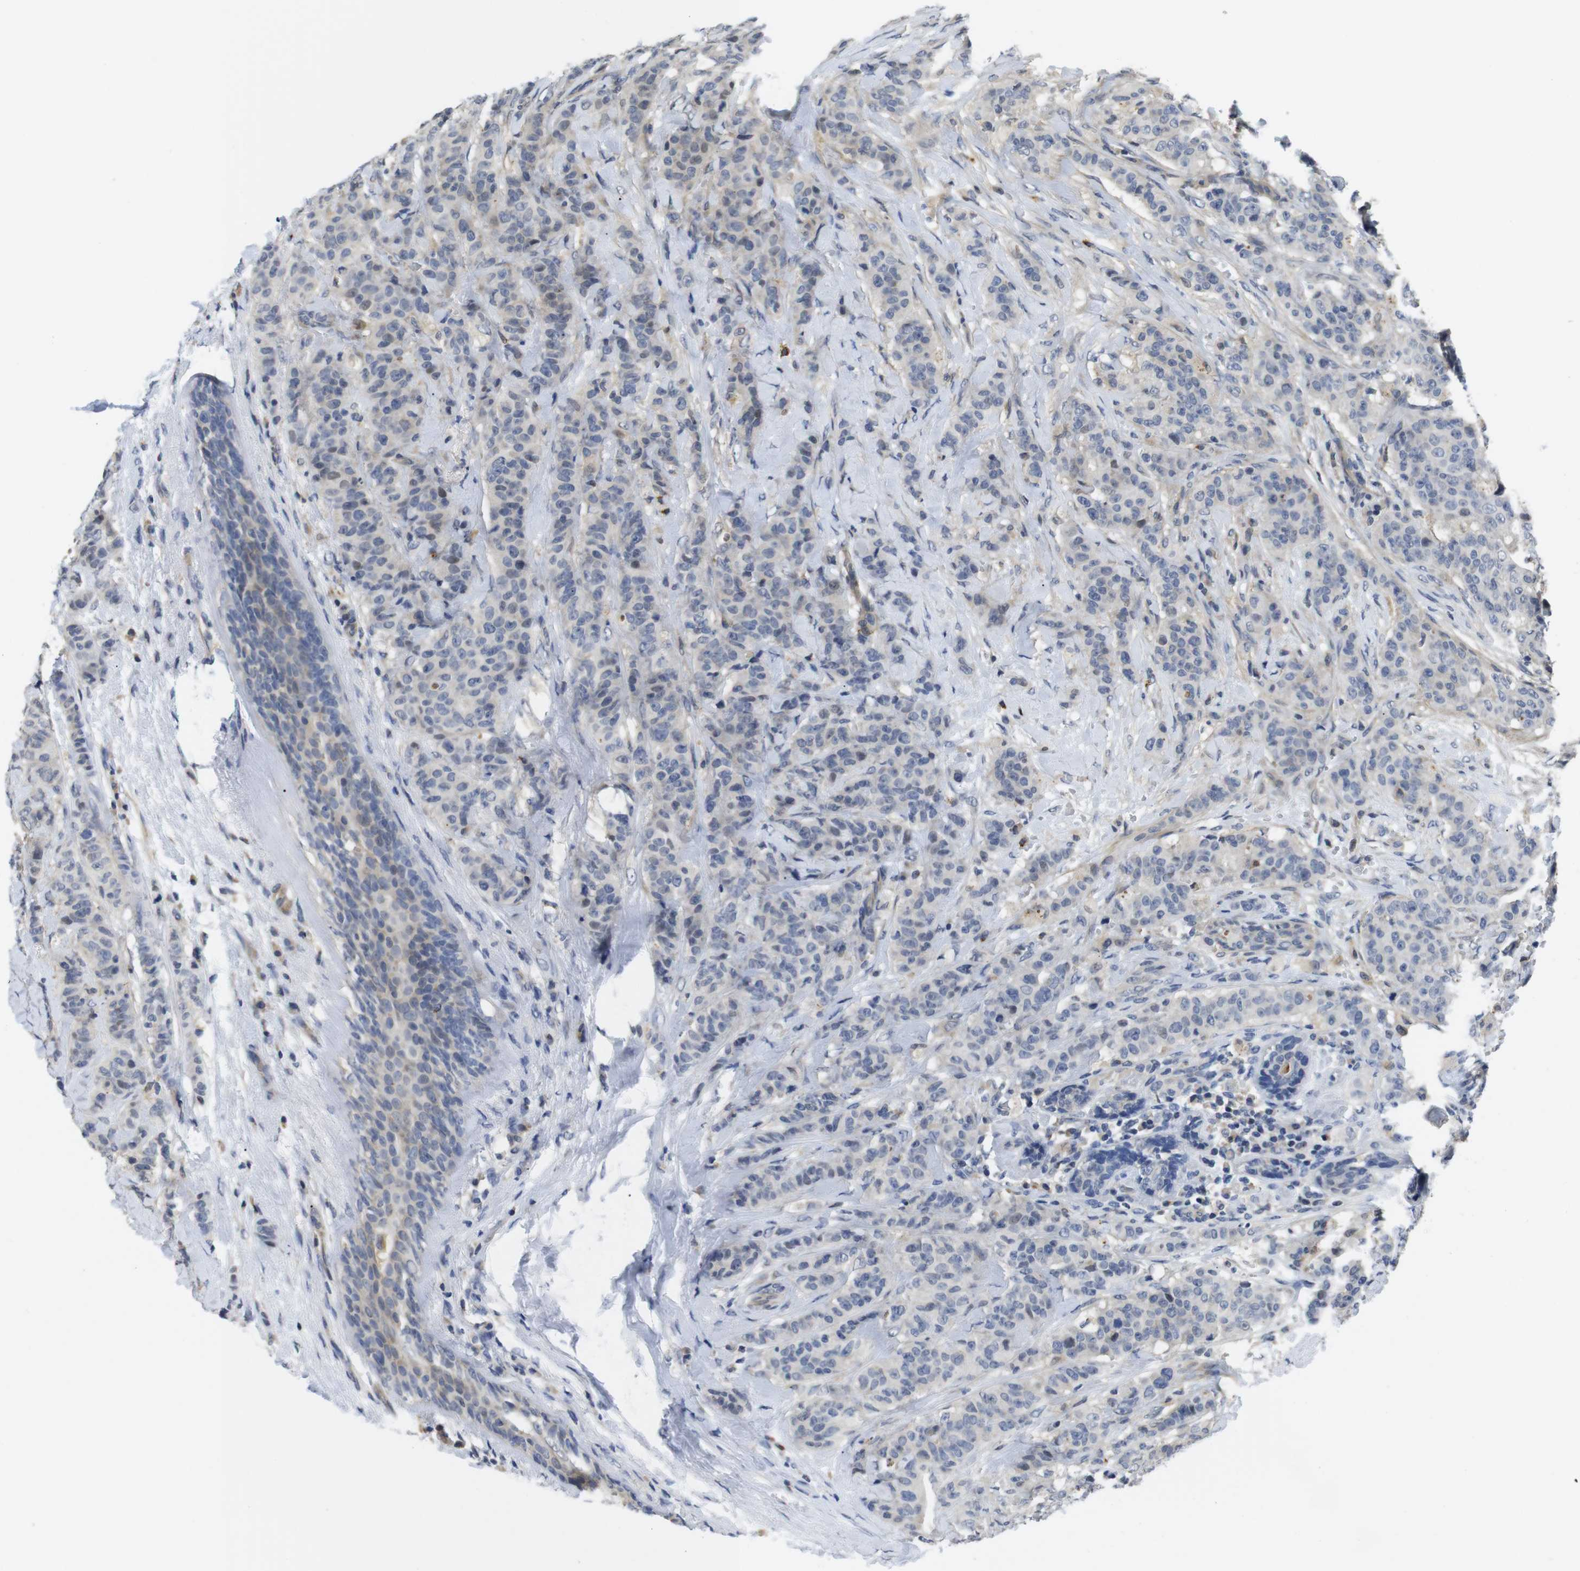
{"staining": {"intensity": "negative", "quantity": "none", "location": "none"}, "tissue": "breast cancer", "cell_type": "Tumor cells", "image_type": "cancer", "snomed": [{"axis": "morphology", "description": "Normal tissue, NOS"}, {"axis": "morphology", "description": "Duct carcinoma"}, {"axis": "topography", "description": "Breast"}], "caption": "A histopathology image of human infiltrating ductal carcinoma (breast) is negative for staining in tumor cells.", "gene": "FNTA", "patient": {"sex": "female", "age": 40}}